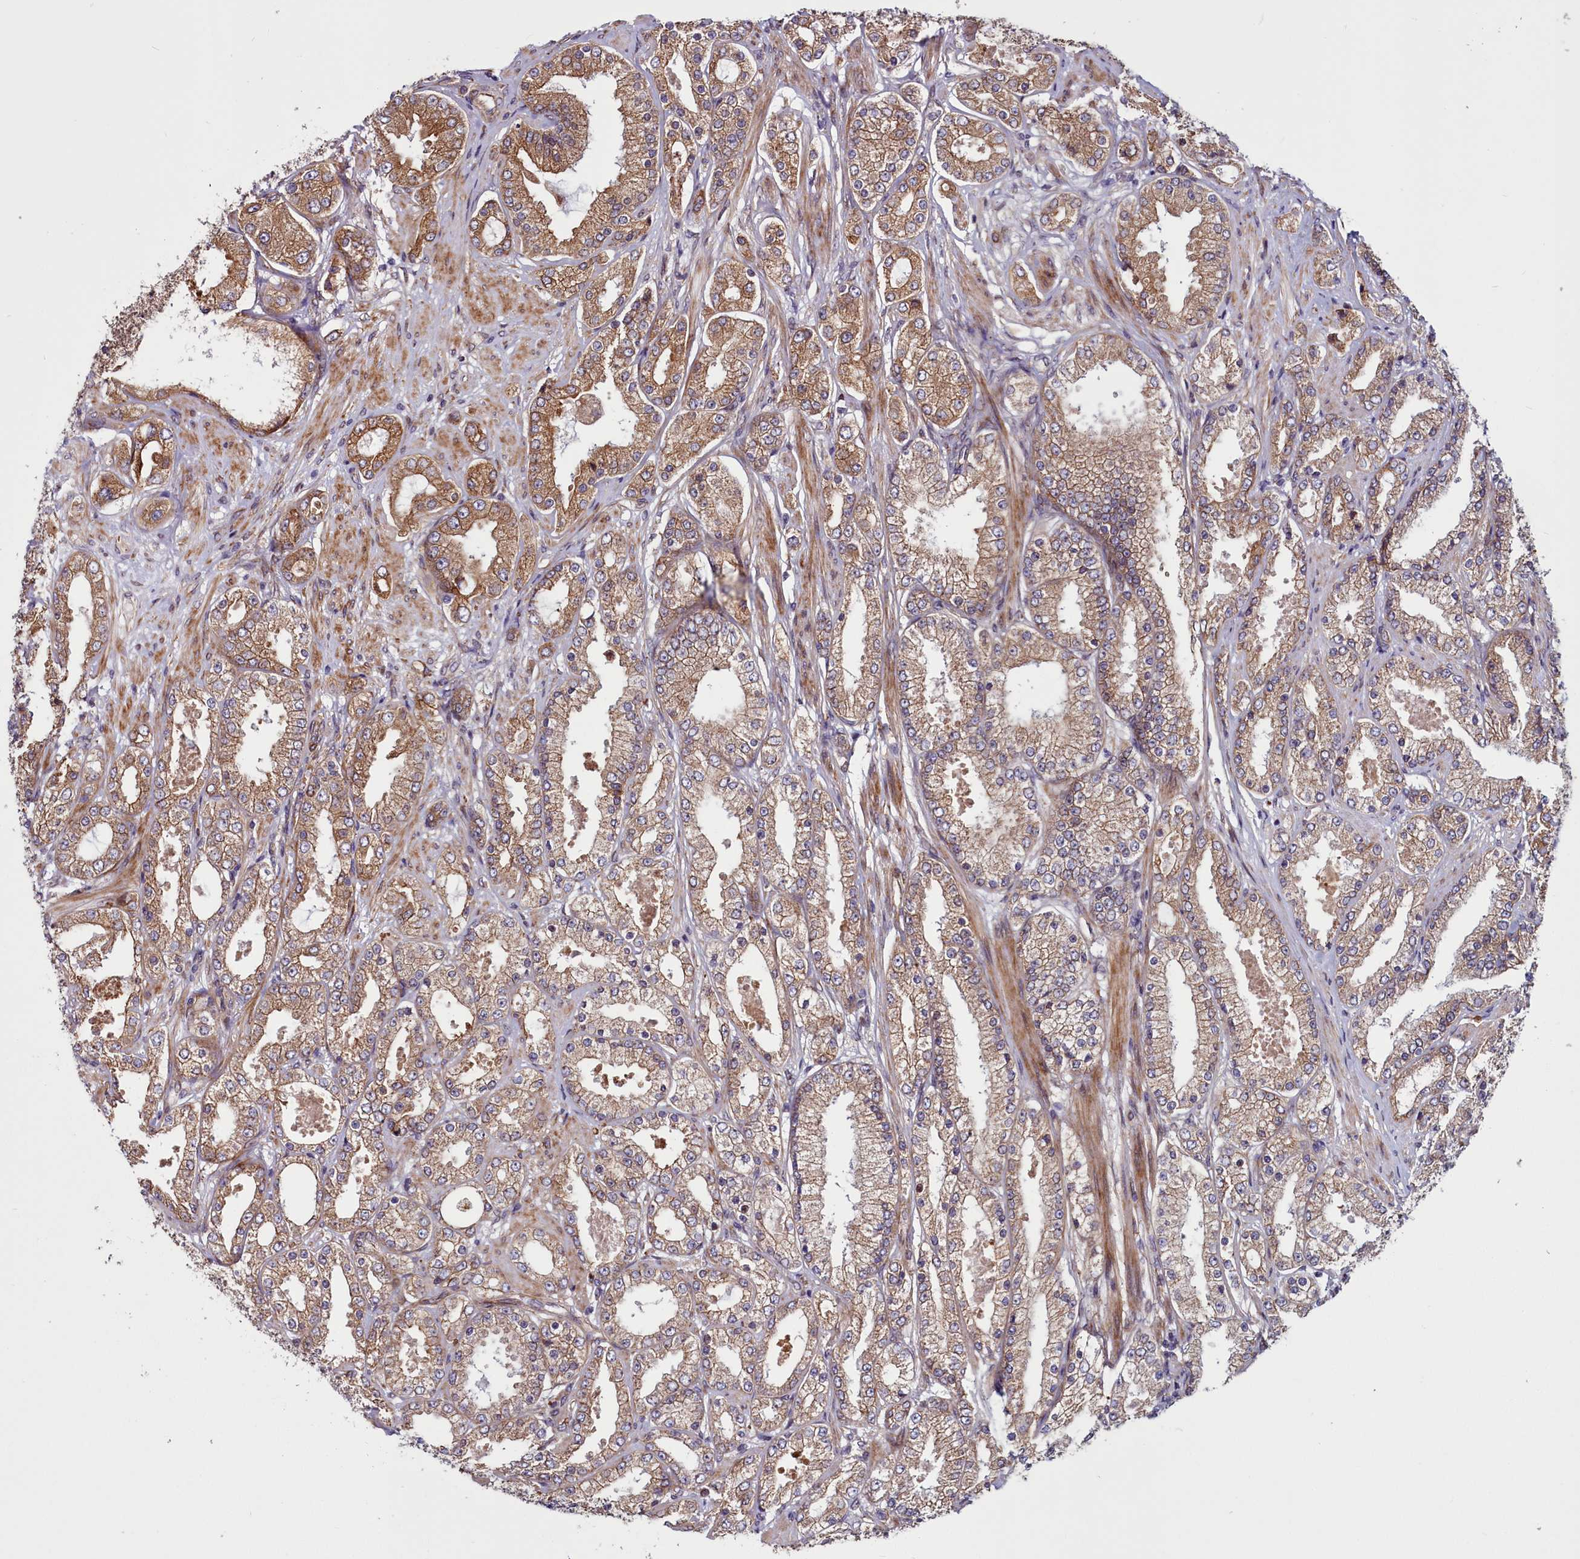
{"staining": {"intensity": "moderate", "quantity": ">75%", "location": "cytoplasmic/membranous"}, "tissue": "prostate cancer", "cell_type": "Tumor cells", "image_type": "cancer", "snomed": [{"axis": "morphology", "description": "Adenocarcinoma, High grade"}, {"axis": "topography", "description": "Prostate"}], "caption": "This histopathology image shows IHC staining of human prostate cancer, with medium moderate cytoplasmic/membranous staining in about >75% of tumor cells.", "gene": "MCRIP1", "patient": {"sex": "male", "age": 68}}